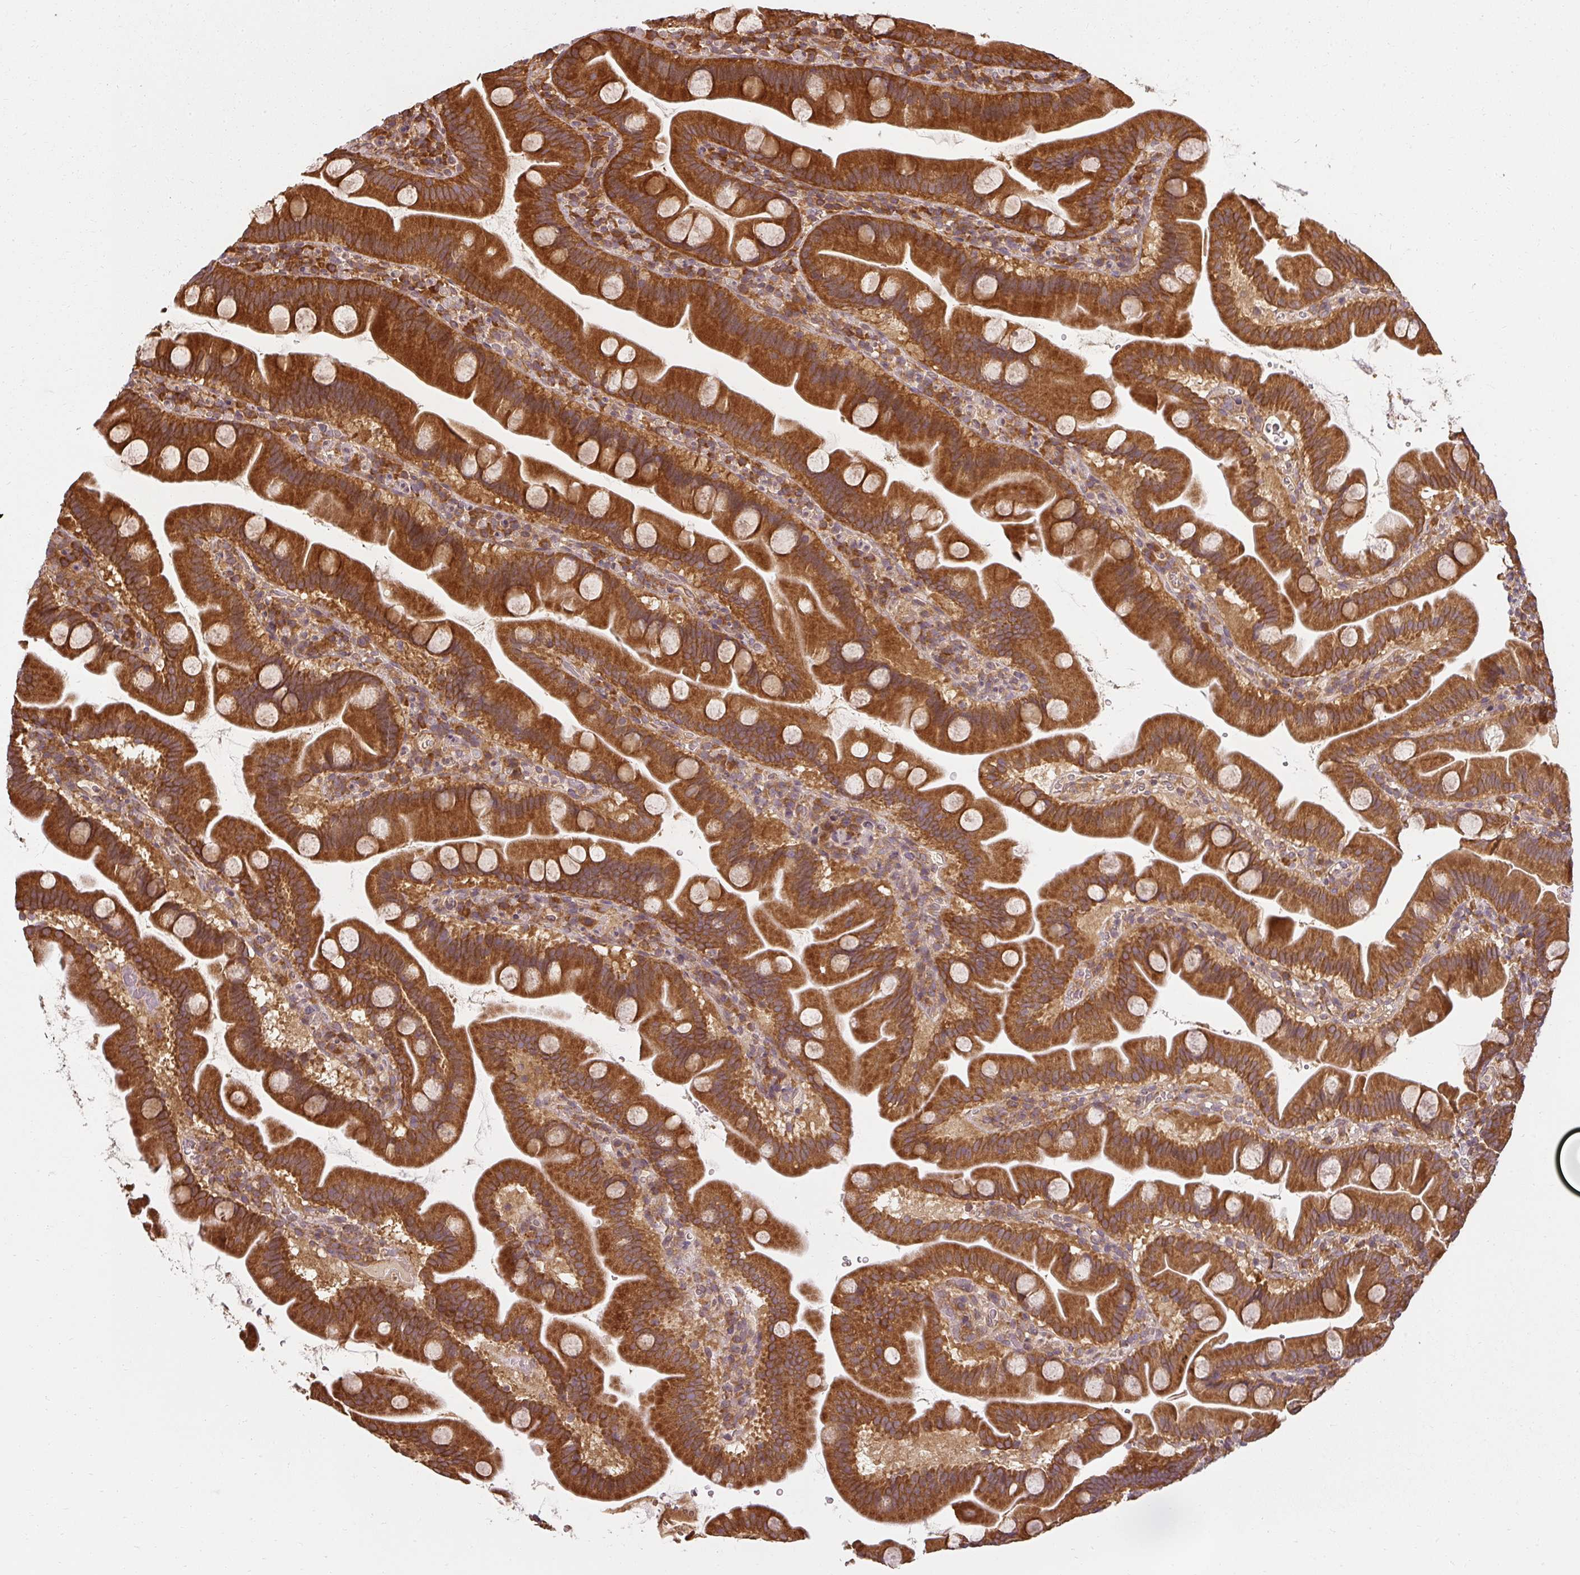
{"staining": {"intensity": "strong", "quantity": ">75%", "location": "cytoplasmic/membranous"}, "tissue": "small intestine", "cell_type": "Glandular cells", "image_type": "normal", "snomed": [{"axis": "morphology", "description": "Normal tissue, NOS"}, {"axis": "topography", "description": "Small intestine"}], "caption": "The photomicrograph displays immunohistochemical staining of benign small intestine. There is strong cytoplasmic/membranous positivity is present in approximately >75% of glandular cells.", "gene": "RPL24", "patient": {"sex": "female", "age": 68}}